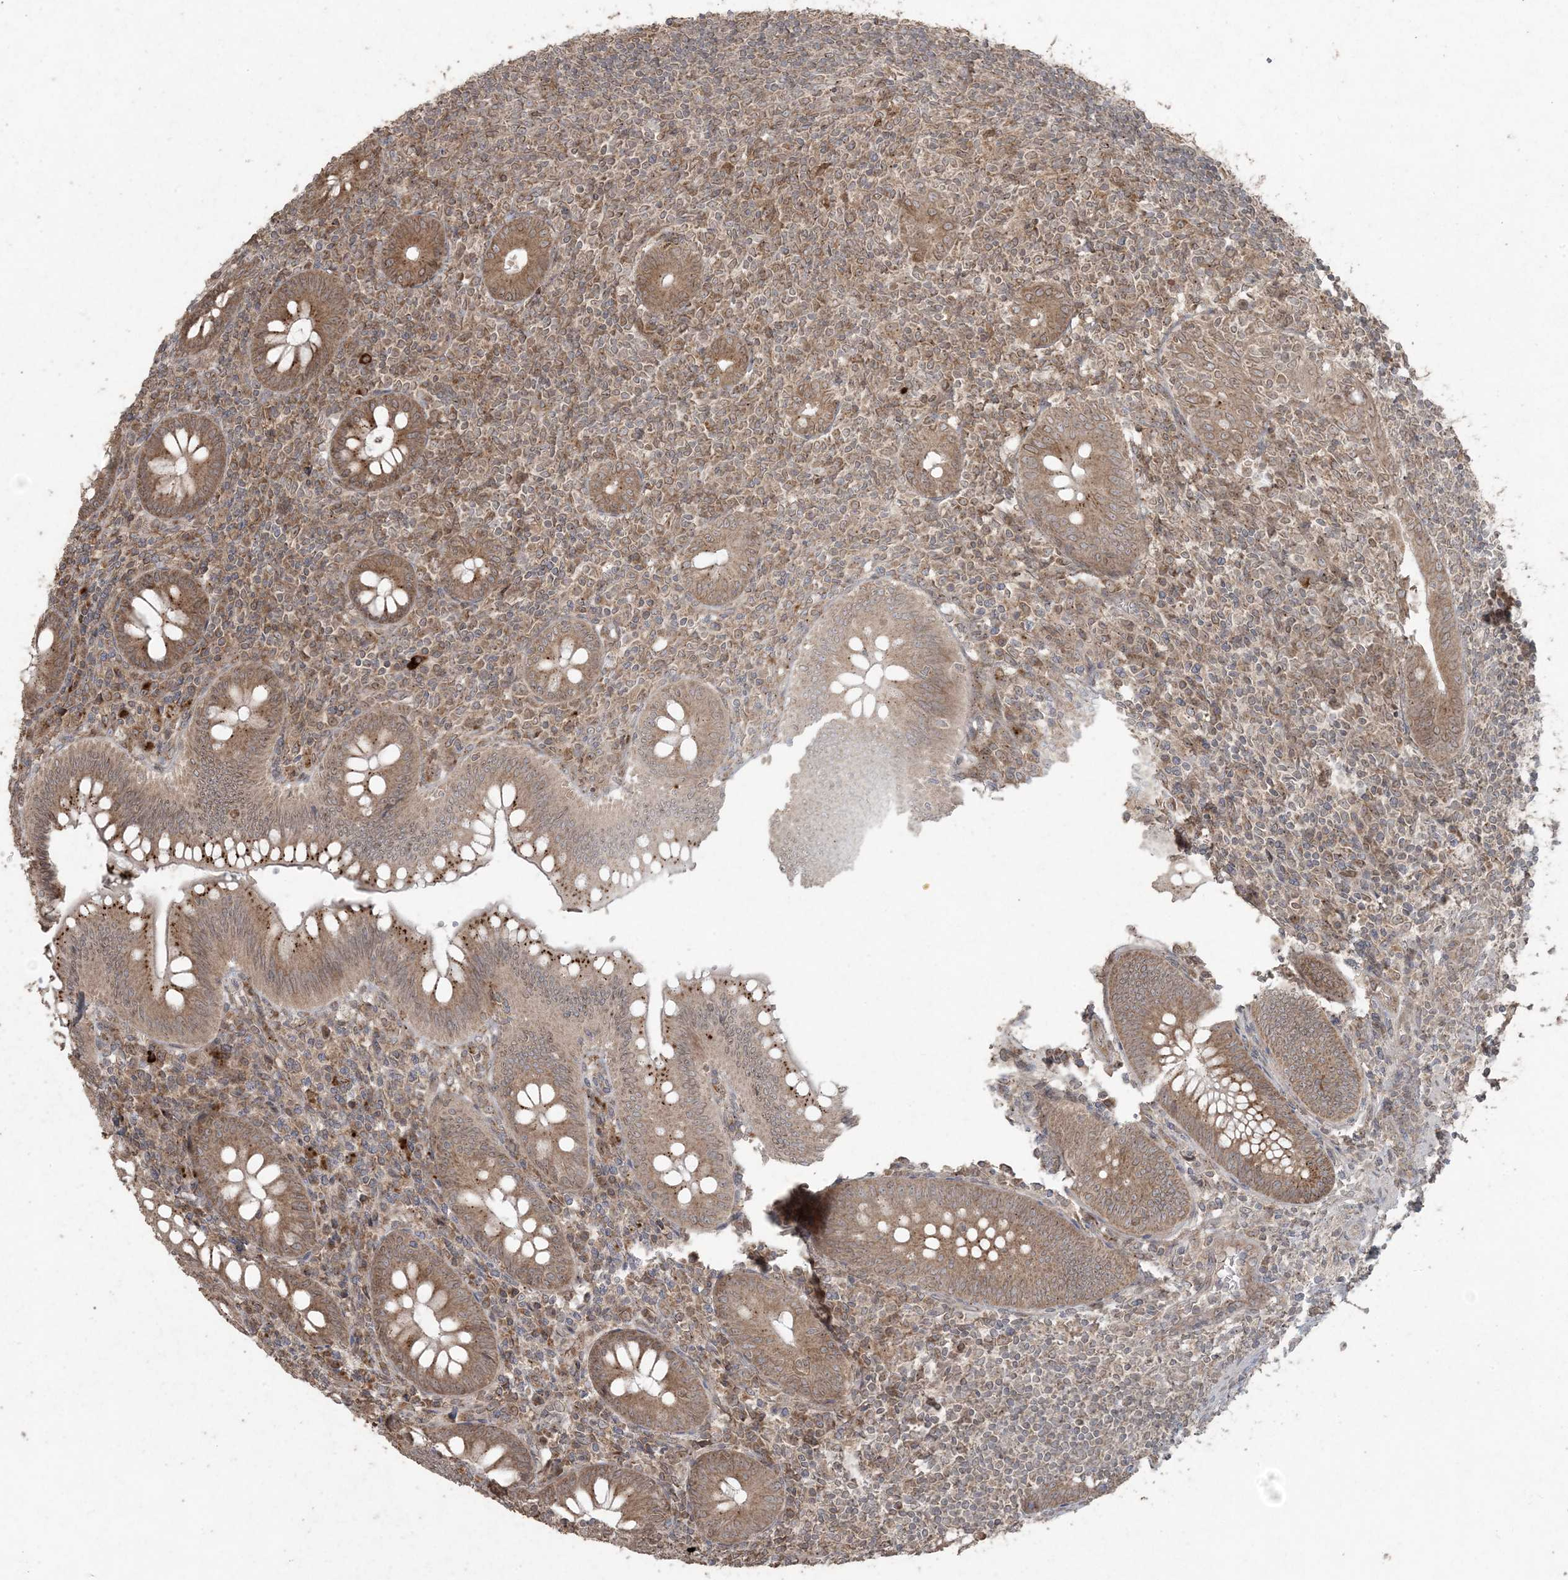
{"staining": {"intensity": "moderate", "quantity": ">75%", "location": "cytoplasmic/membranous,nuclear"}, "tissue": "appendix", "cell_type": "Glandular cells", "image_type": "normal", "snomed": [{"axis": "morphology", "description": "Normal tissue, NOS"}, {"axis": "topography", "description": "Appendix"}], "caption": "IHC (DAB) staining of normal human appendix reveals moderate cytoplasmic/membranous,nuclear protein staining in approximately >75% of glandular cells. (DAB (3,3'-diaminobenzidine) IHC, brown staining for protein, blue staining for nuclei).", "gene": "DDX19B", "patient": {"sex": "male", "age": 14}}